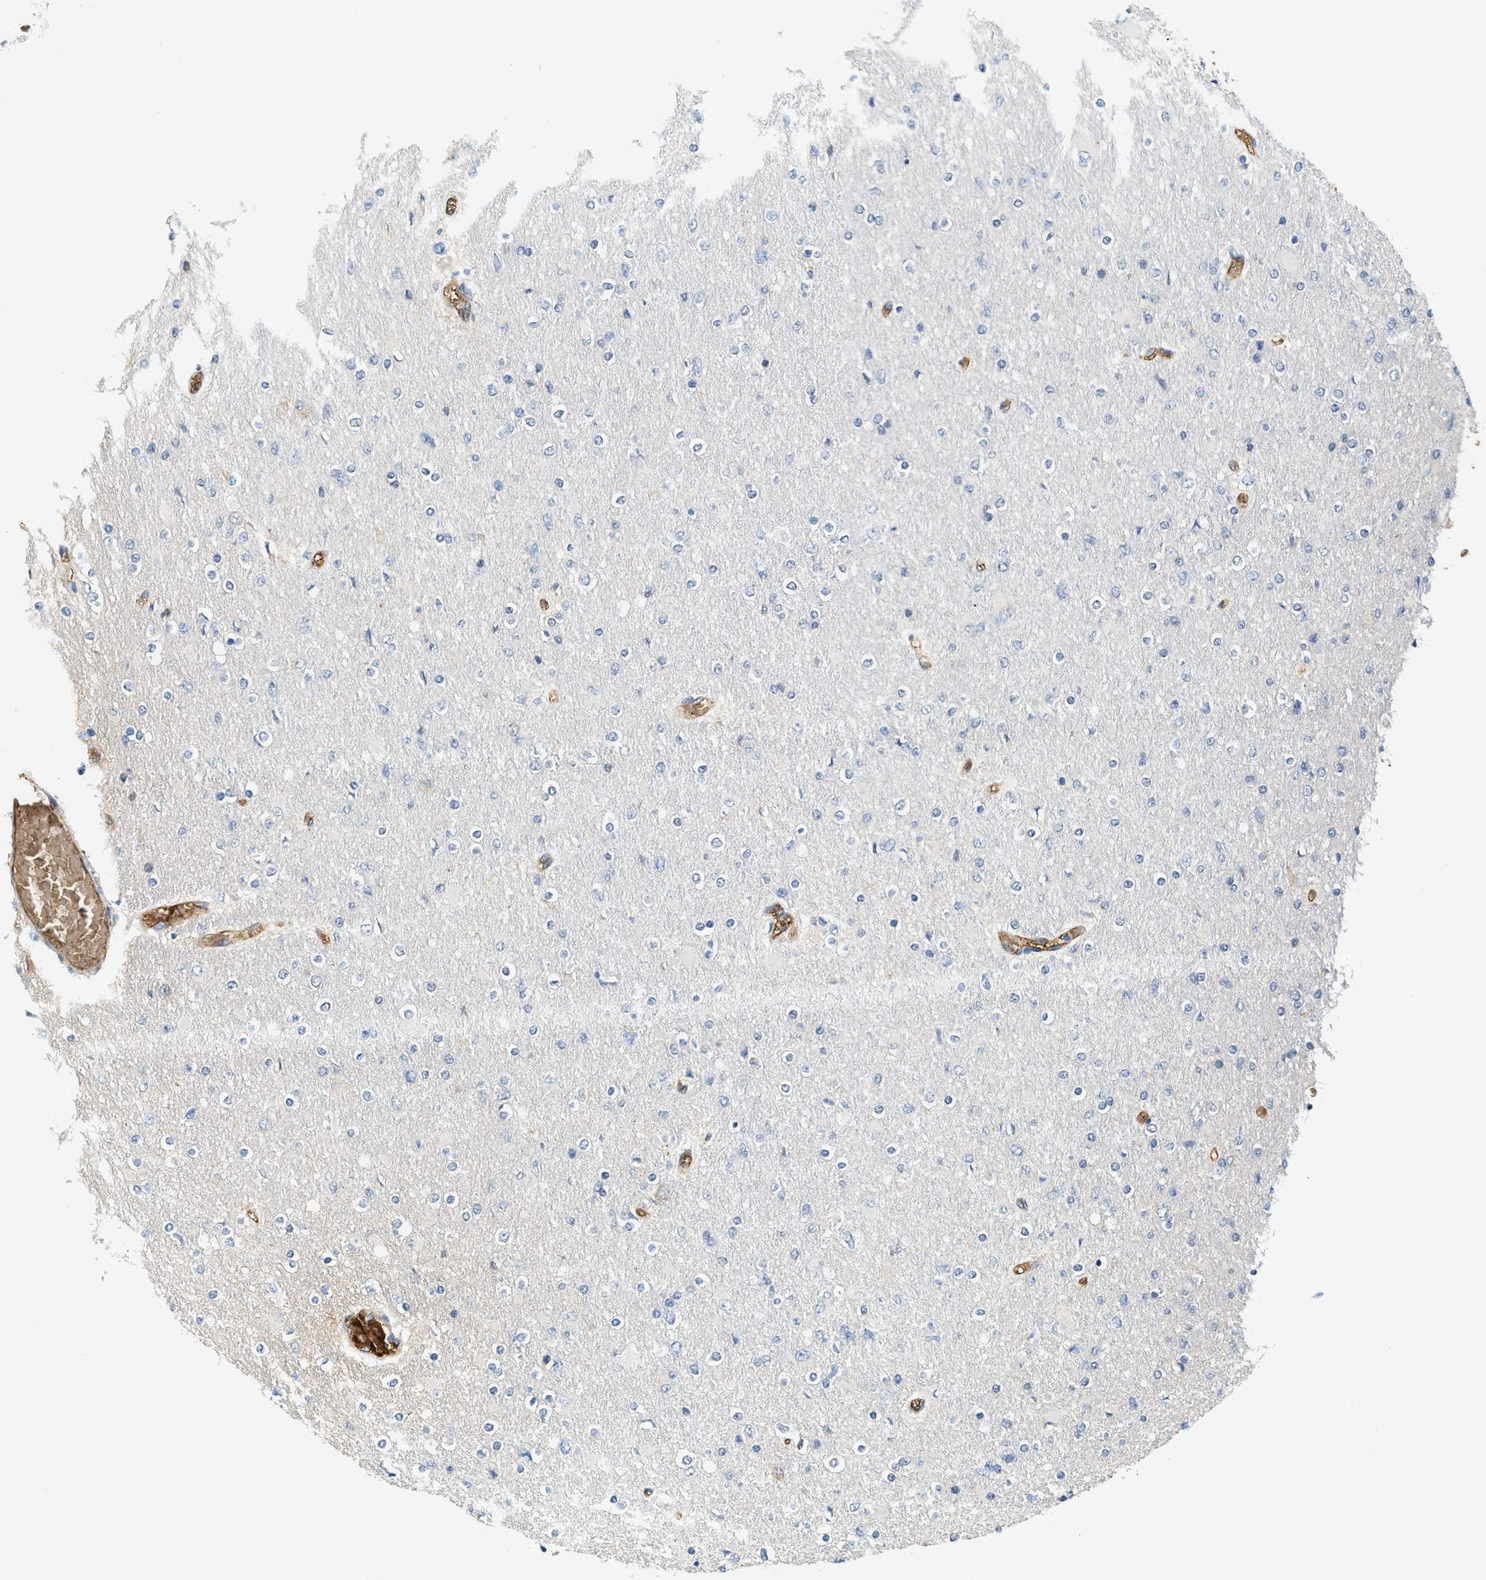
{"staining": {"intensity": "negative", "quantity": "none", "location": "none"}, "tissue": "glioma", "cell_type": "Tumor cells", "image_type": "cancer", "snomed": [{"axis": "morphology", "description": "Glioma, malignant, High grade"}, {"axis": "topography", "description": "Cerebral cortex"}], "caption": "An image of human malignant glioma (high-grade) is negative for staining in tumor cells.", "gene": "CYTH2", "patient": {"sex": "female", "age": 36}}